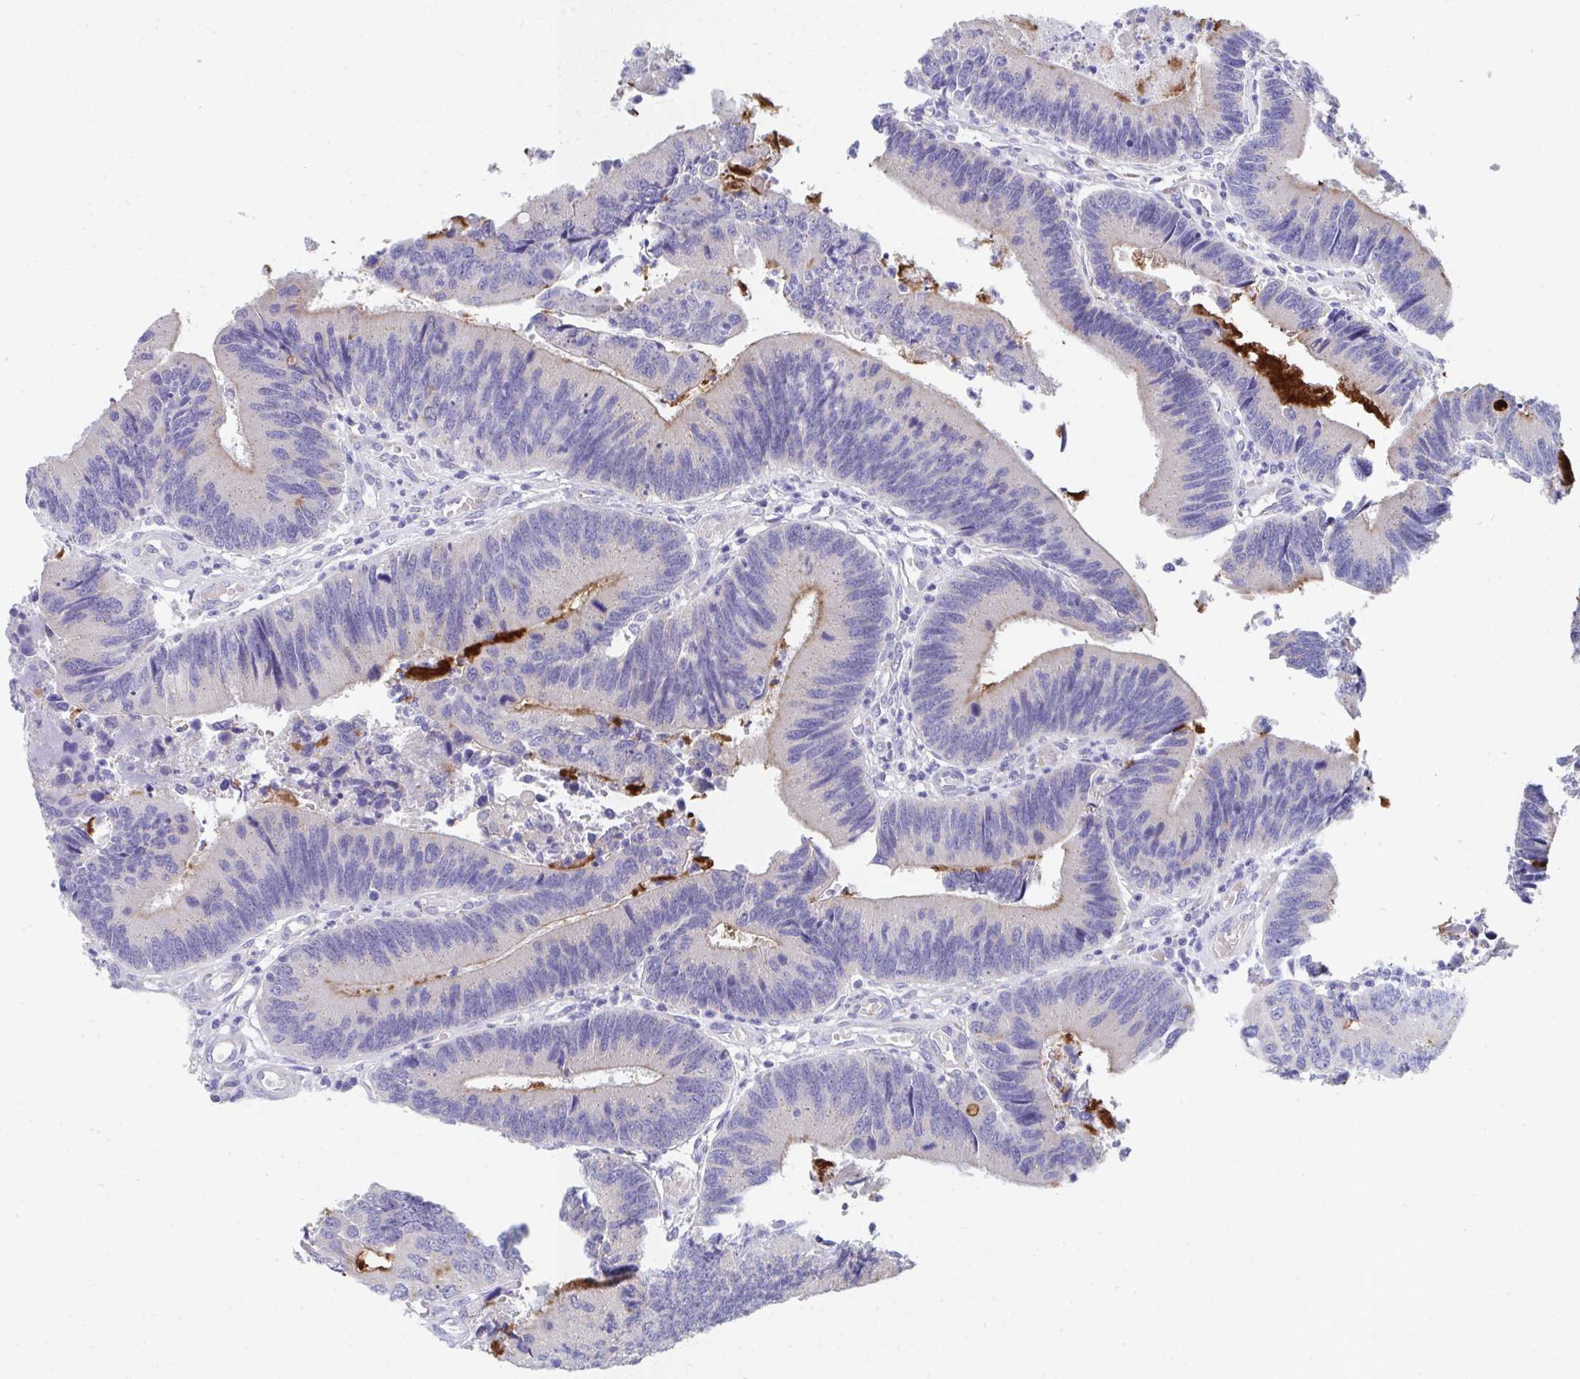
{"staining": {"intensity": "weak", "quantity": "<25%", "location": "cytoplasmic/membranous"}, "tissue": "colorectal cancer", "cell_type": "Tumor cells", "image_type": "cancer", "snomed": [{"axis": "morphology", "description": "Adenocarcinoma, NOS"}, {"axis": "topography", "description": "Colon"}], "caption": "Micrograph shows no significant protein staining in tumor cells of adenocarcinoma (colorectal). (DAB (3,3'-diaminobenzidine) immunohistochemistry (IHC) with hematoxylin counter stain).", "gene": "TMPRSS2", "patient": {"sex": "female", "age": 67}}